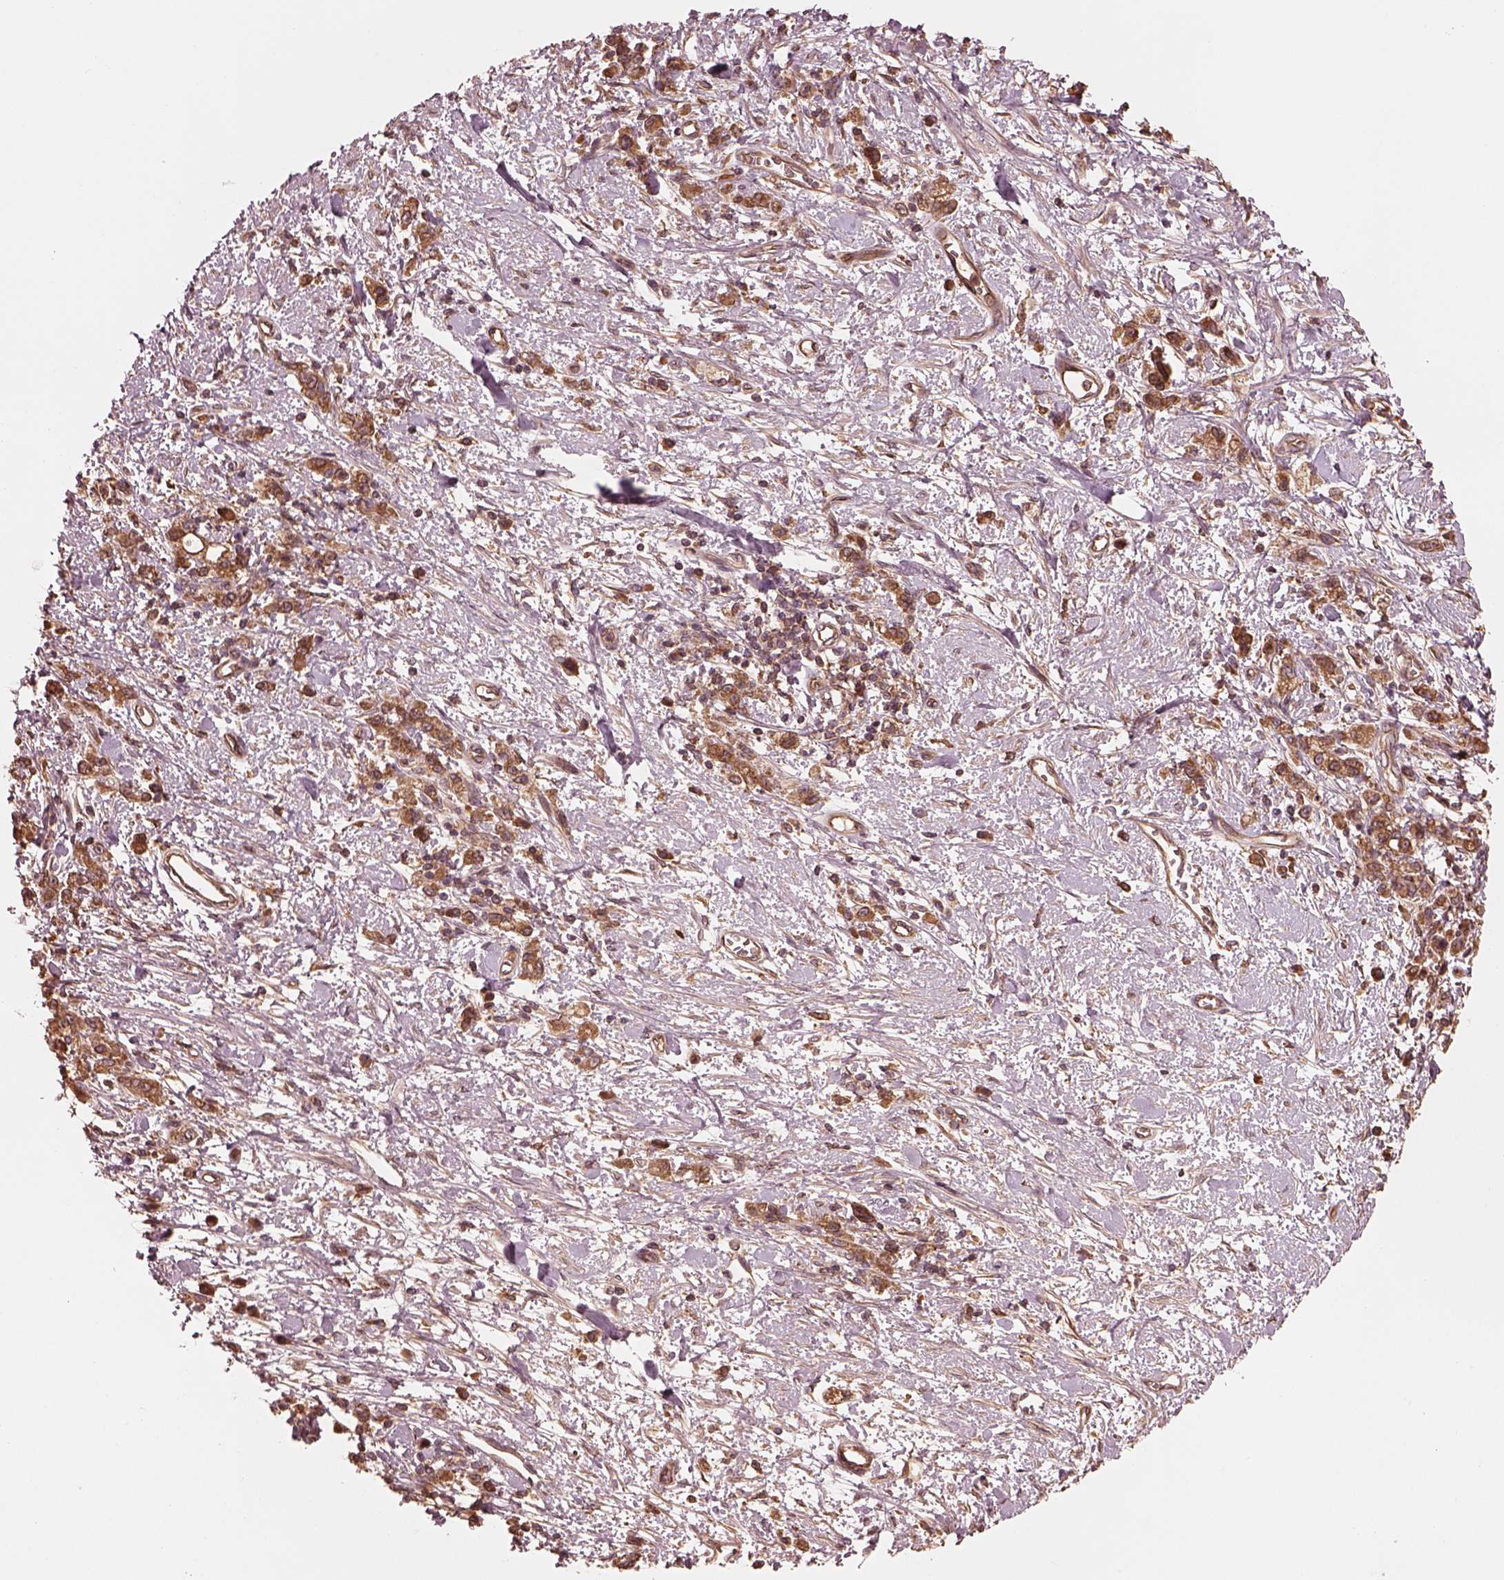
{"staining": {"intensity": "moderate", "quantity": ">75%", "location": "cytoplasmic/membranous"}, "tissue": "stomach cancer", "cell_type": "Tumor cells", "image_type": "cancer", "snomed": [{"axis": "morphology", "description": "Adenocarcinoma, NOS"}, {"axis": "topography", "description": "Stomach"}], "caption": "Human adenocarcinoma (stomach) stained for a protein (brown) shows moderate cytoplasmic/membranous positive expression in approximately >75% of tumor cells.", "gene": "PIK3R2", "patient": {"sex": "male", "age": 77}}